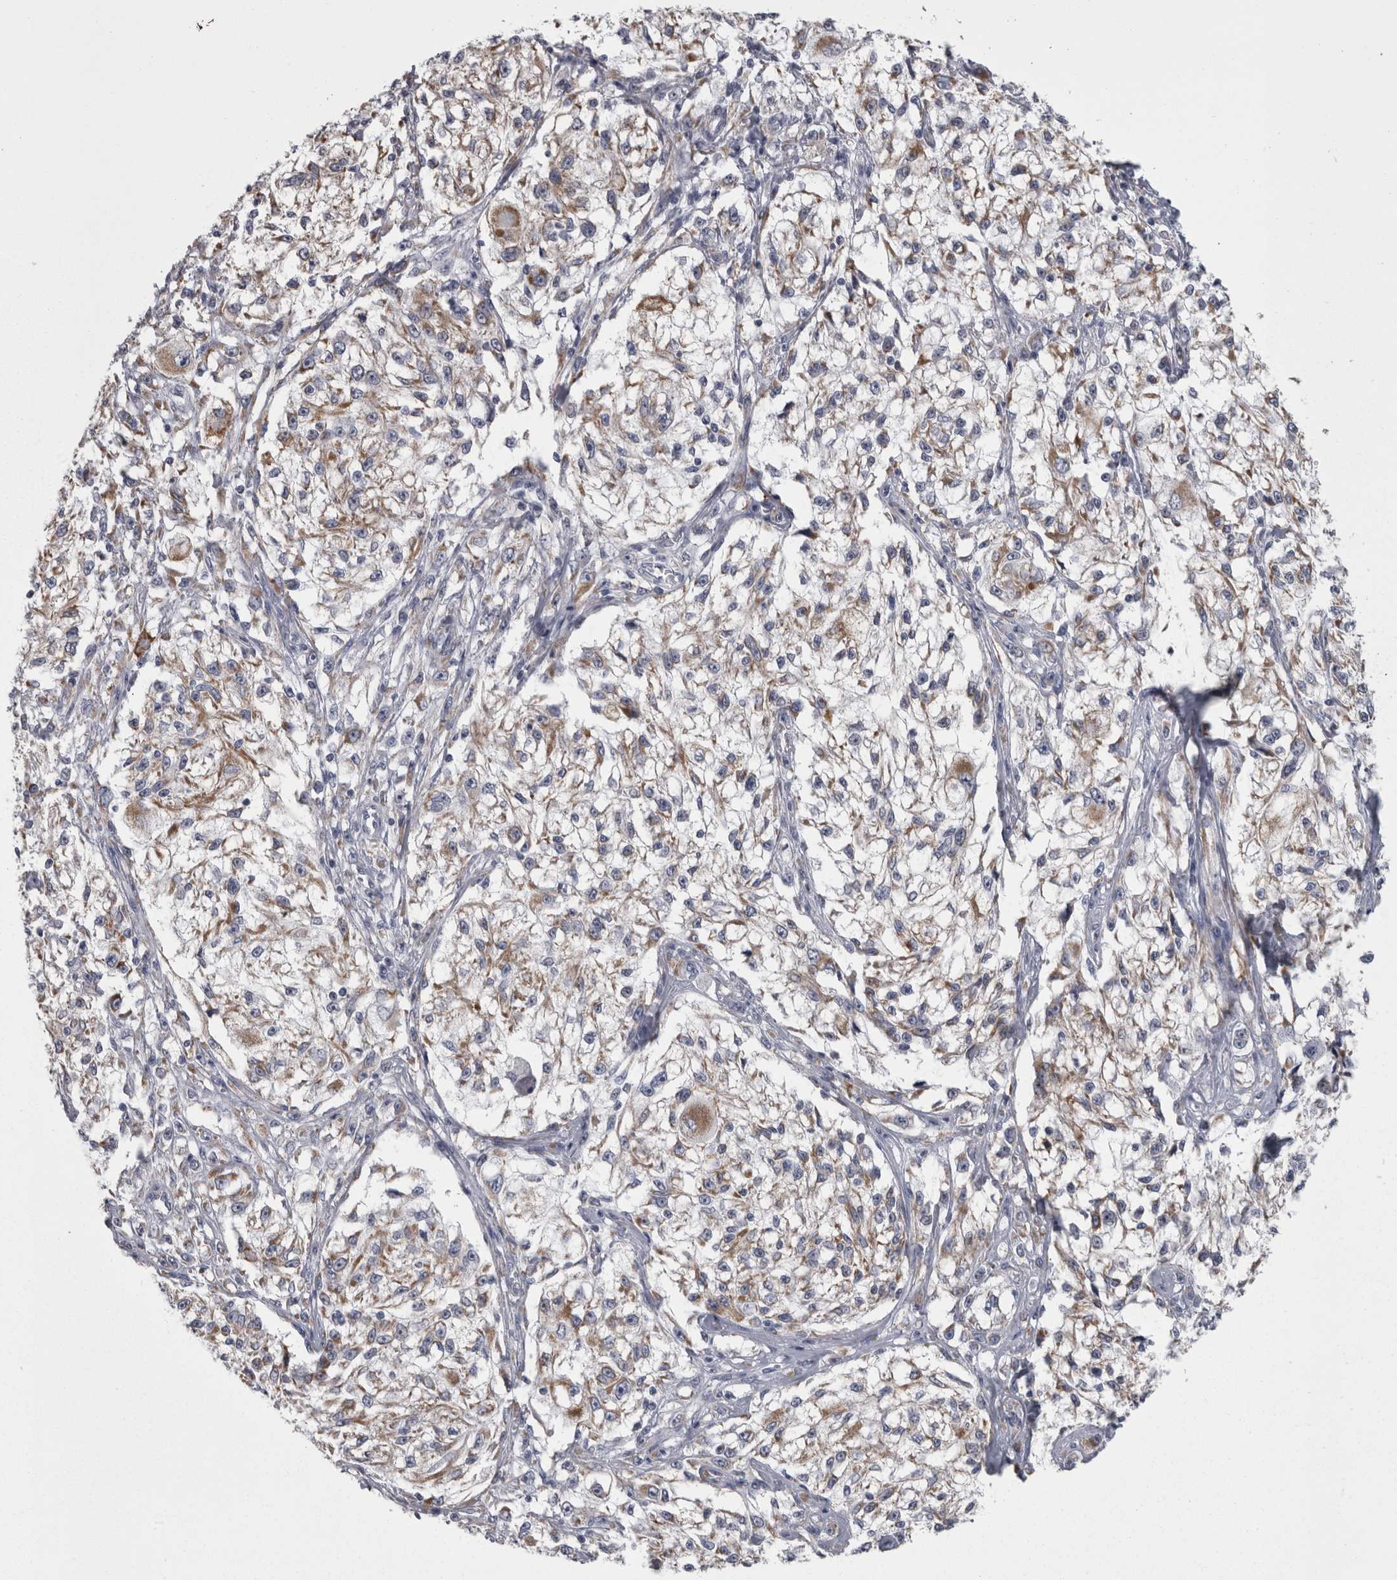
{"staining": {"intensity": "moderate", "quantity": ">75%", "location": "cytoplasmic/membranous"}, "tissue": "melanoma", "cell_type": "Tumor cells", "image_type": "cancer", "snomed": [{"axis": "morphology", "description": "Malignant melanoma, NOS"}, {"axis": "topography", "description": "Skin of head"}], "caption": "This is a micrograph of immunohistochemistry staining of melanoma, which shows moderate staining in the cytoplasmic/membranous of tumor cells.", "gene": "DBT", "patient": {"sex": "male", "age": 83}}